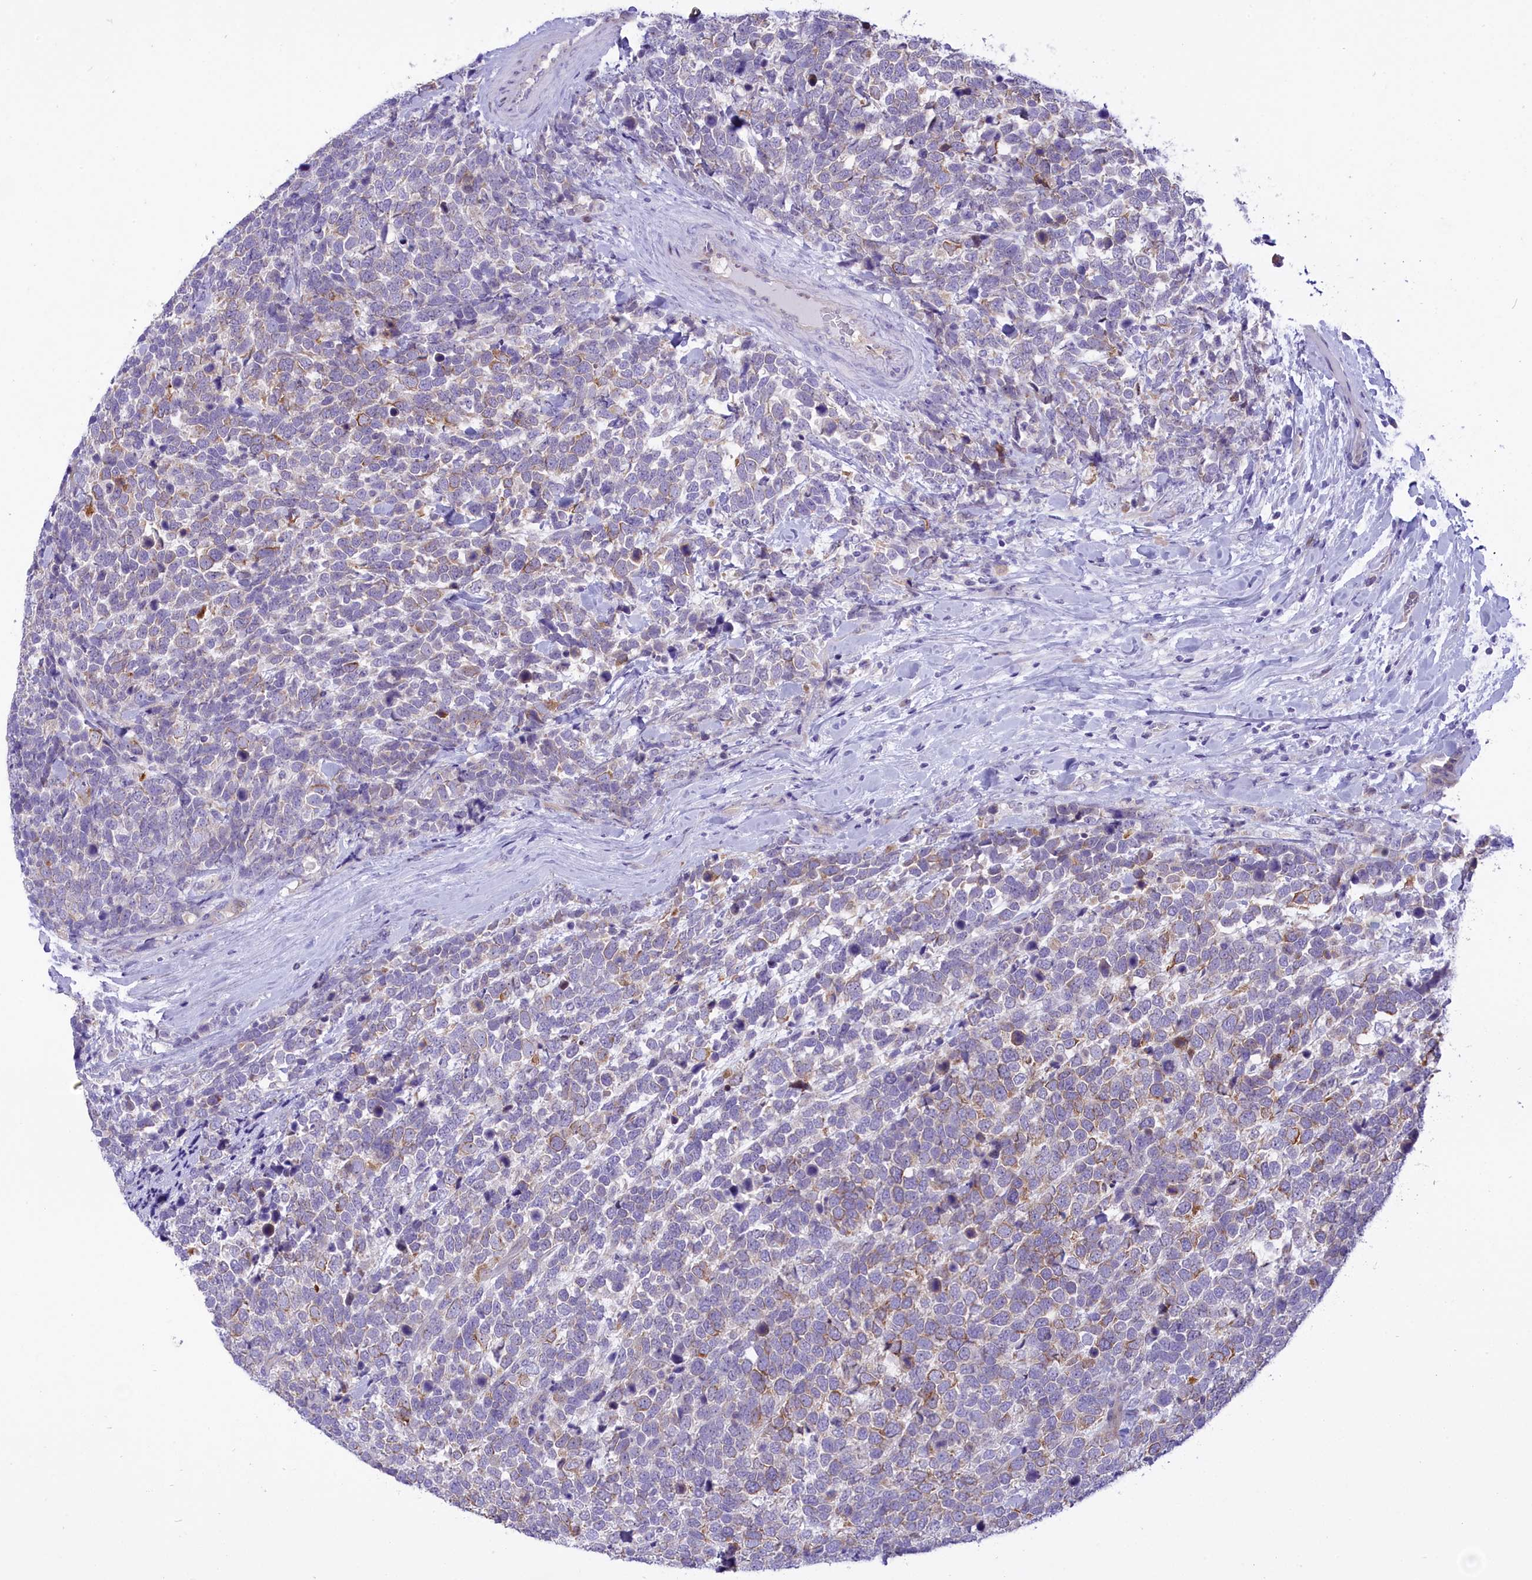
{"staining": {"intensity": "weak", "quantity": "25%-75%", "location": "cytoplasmic/membranous"}, "tissue": "urothelial cancer", "cell_type": "Tumor cells", "image_type": "cancer", "snomed": [{"axis": "morphology", "description": "Urothelial carcinoma, High grade"}, {"axis": "topography", "description": "Urinary bladder"}], "caption": "Urothelial carcinoma (high-grade) stained with a protein marker reveals weak staining in tumor cells.", "gene": "DCAF16", "patient": {"sex": "female", "age": 82}}